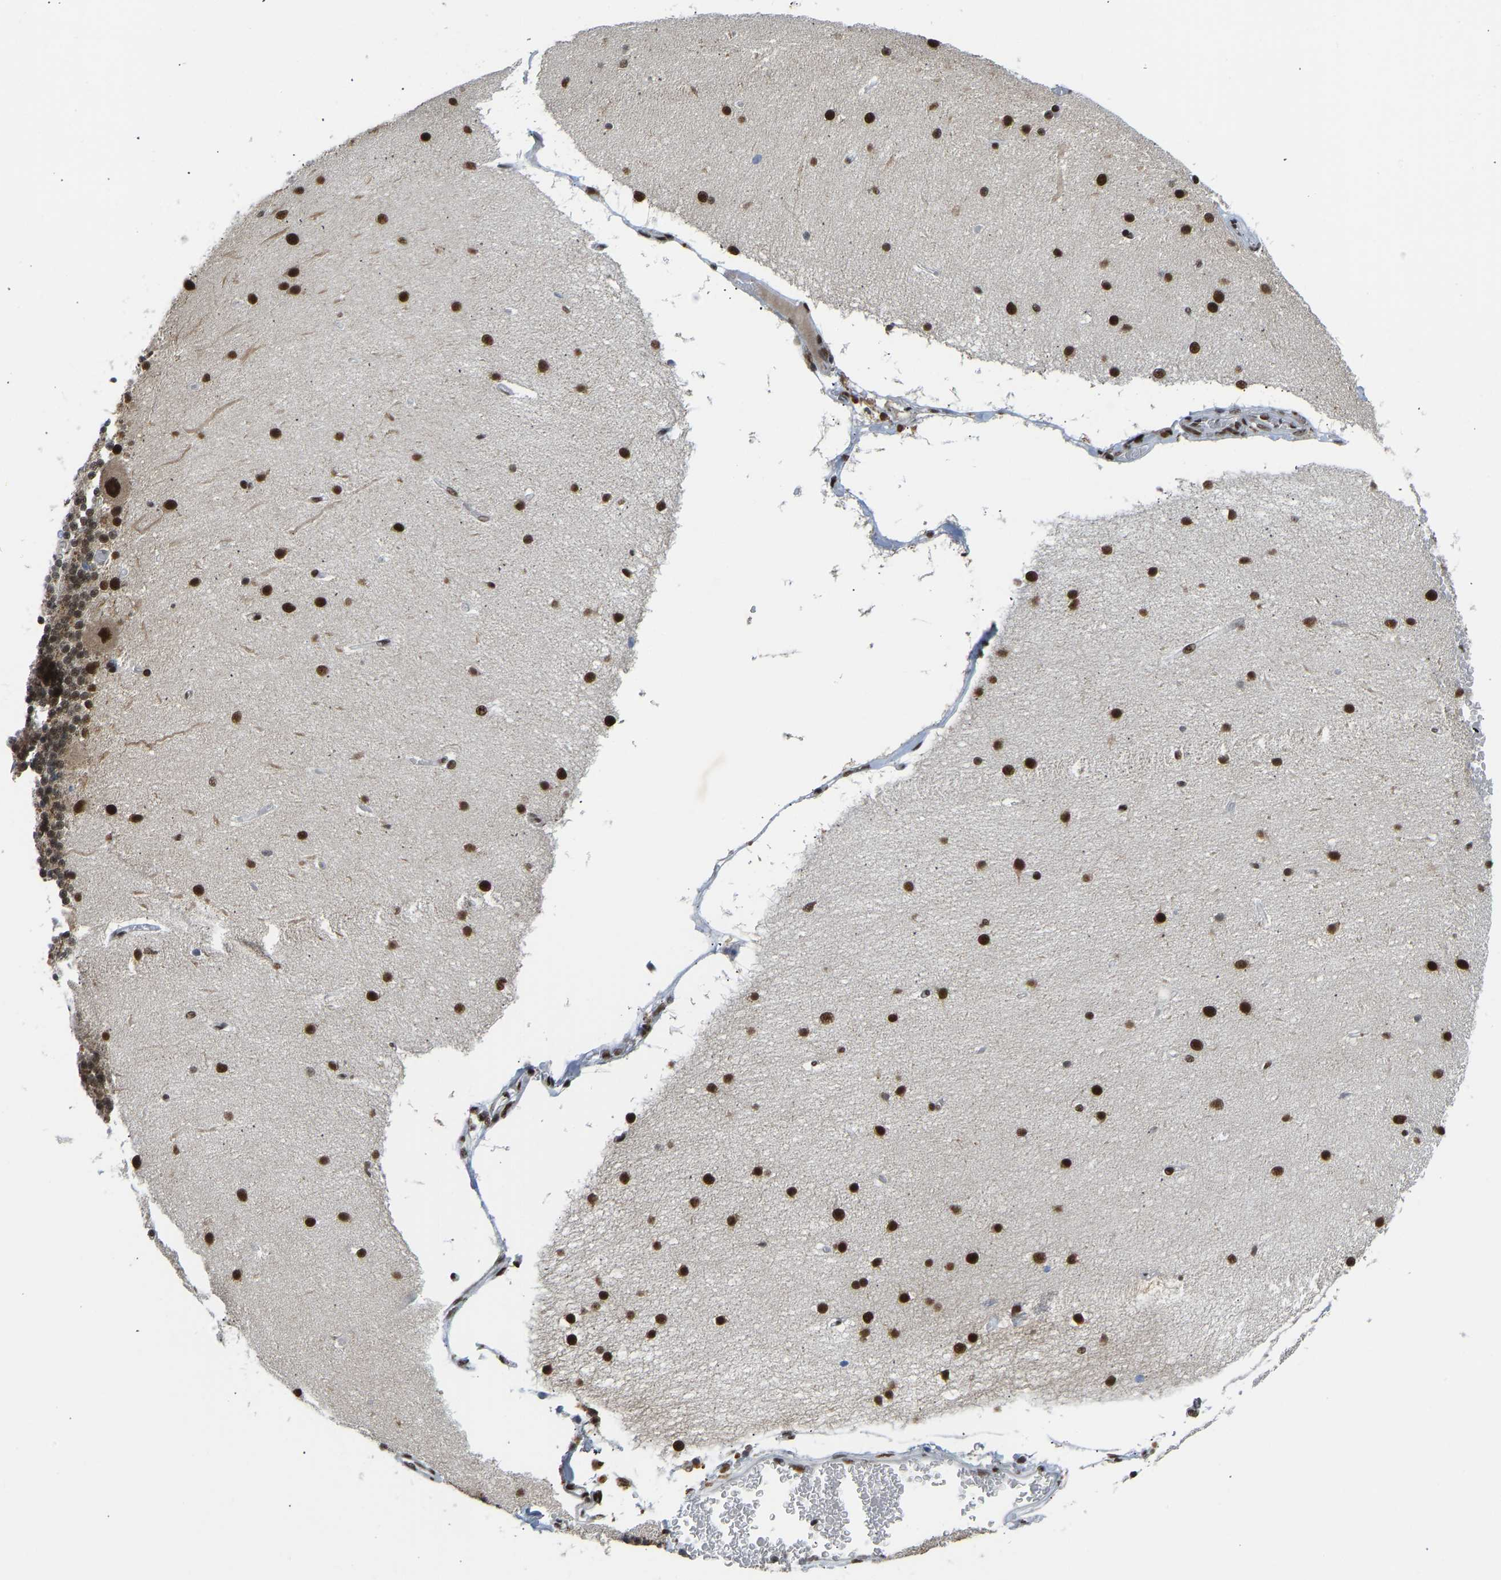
{"staining": {"intensity": "strong", "quantity": ">75%", "location": "cytoplasmic/membranous,nuclear"}, "tissue": "cerebellum", "cell_type": "Cells in granular layer", "image_type": "normal", "snomed": [{"axis": "morphology", "description": "Normal tissue, NOS"}, {"axis": "topography", "description": "Cerebellum"}], "caption": "Protein analysis of normal cerebellum demonstrates strong cytoplasmic/membranous,nuclear staining in approximately >75% of cells in granular layer.", "gene": "FOXK1", "patient": {"sex": "female", "age": 54}}